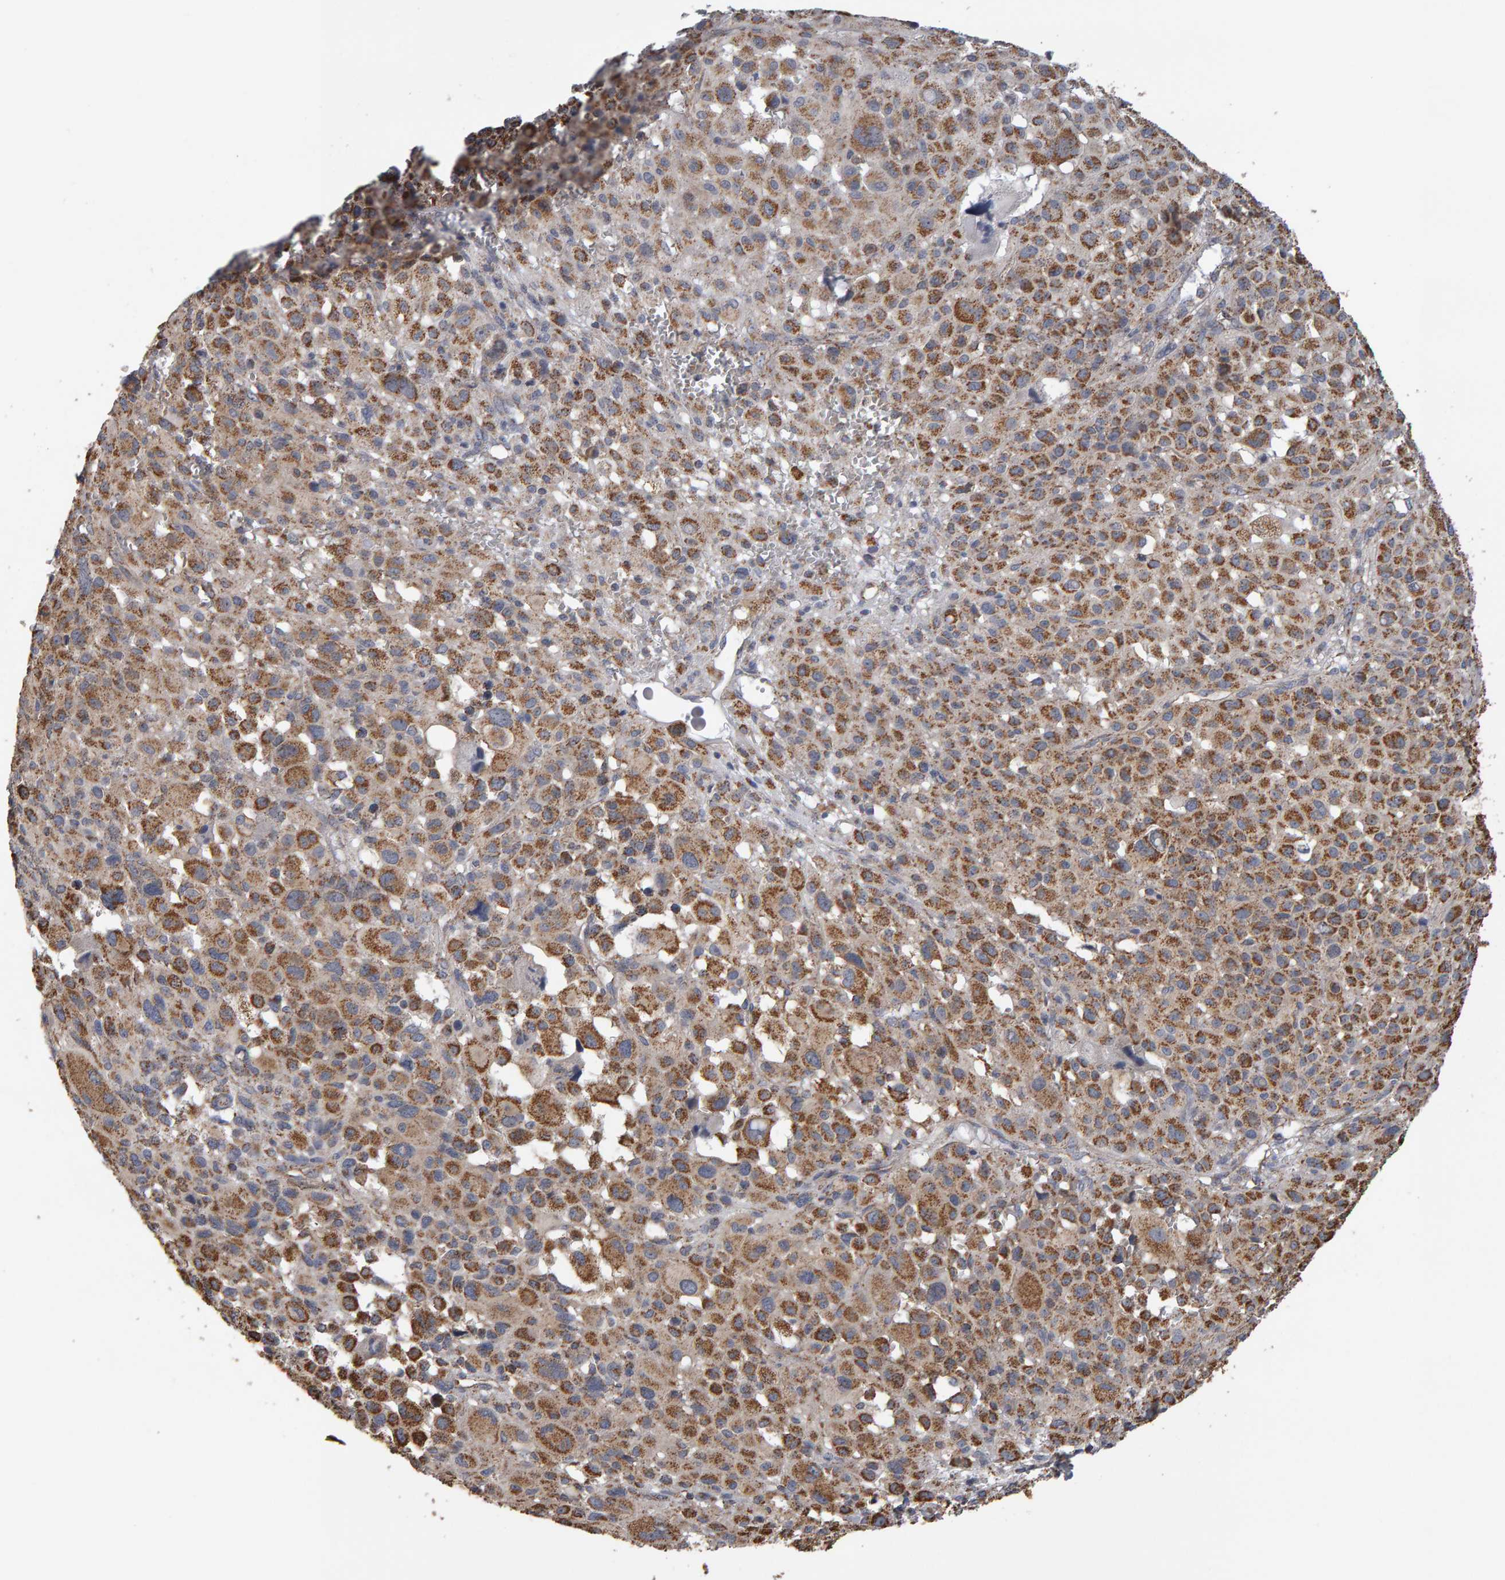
{"staining": {"intensity": "moderate", "quantity": ">75%", "location": "cytoplasmic/membranous"}, "tissue": "melanoma", "cell_type": "Tumor cells", "image_type": "cancer", "snomed": [{"axis": "morphology", "description": "Malignant melanoma, Metastatic site"}, {"axis": "topography", "description": "Skin"}], "caption": "Immunohistochemistry micrograph of neoplastic tissue: malignant melanoma (metastatic site) stained using IHC demonstrates medium levels of moderate protein expression localized specifically in the cytoplasmic/membranous of tumor cells, appearing as a cytoplasmic/membranous brown color.", "gene": "TOM1L1", "patient": {"sex": "female", "age": 74}}